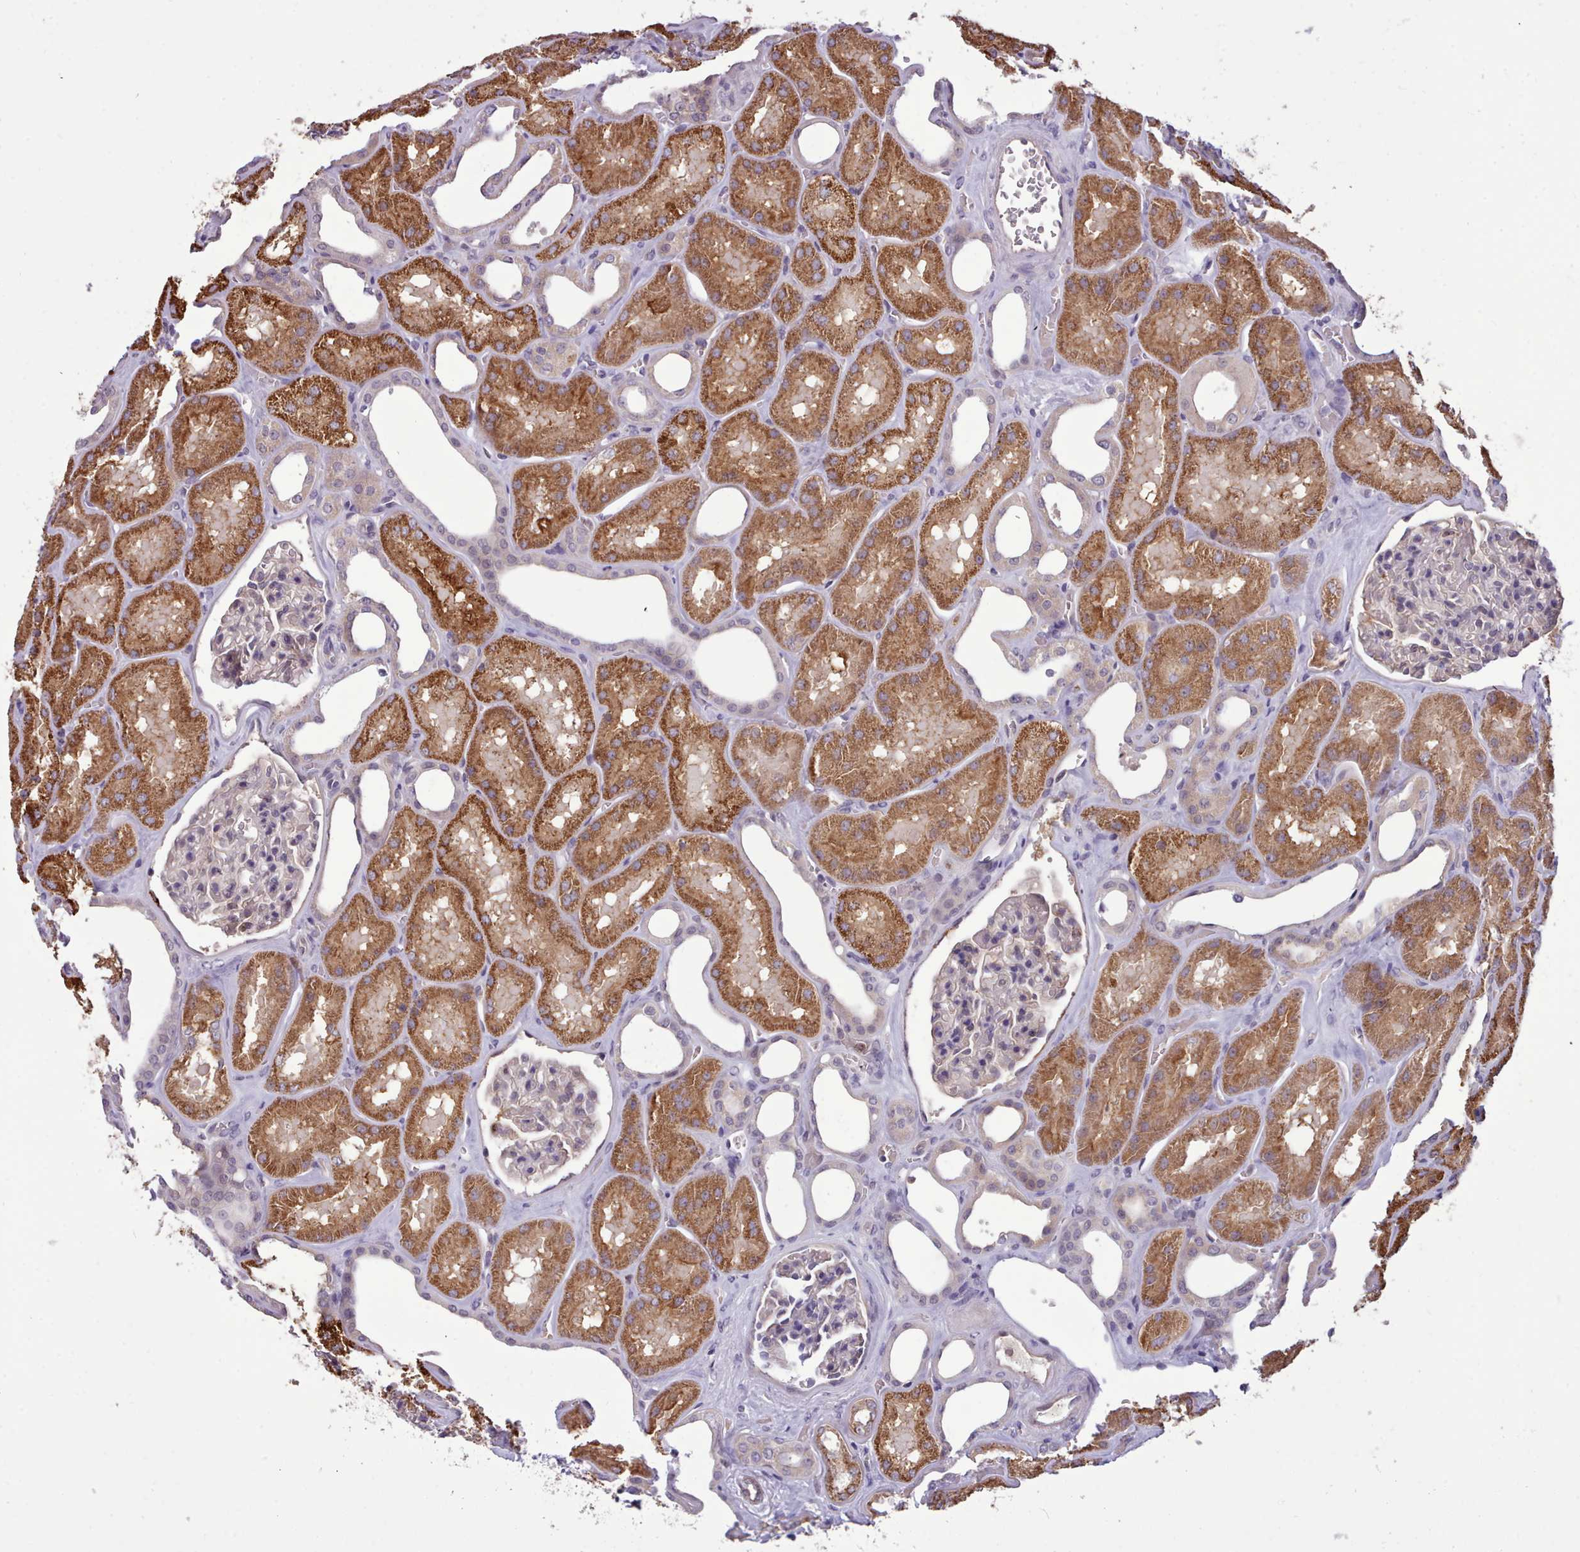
{"staining": {"intensity": "negative", "quantity": "none", "location": "none"}, "tissue": "kidney", "cell_type": "Cells in glomeruli", "image_type": "normal", "snomed": [{"axis": "morphology", "description": "Normal tissue, NOS"}, {"axis": "morphology", "description": "Adenocarcinoma, NOS"}, {"axis": "topography", "description": "Kidney"}], "caption": "IHC image of normal human kidney stained for a protein (brown), which demonstrates no staining in cells in glomeruli.", "gene": "KCTD16", "patient": {"sex": "female", "age": 68}}